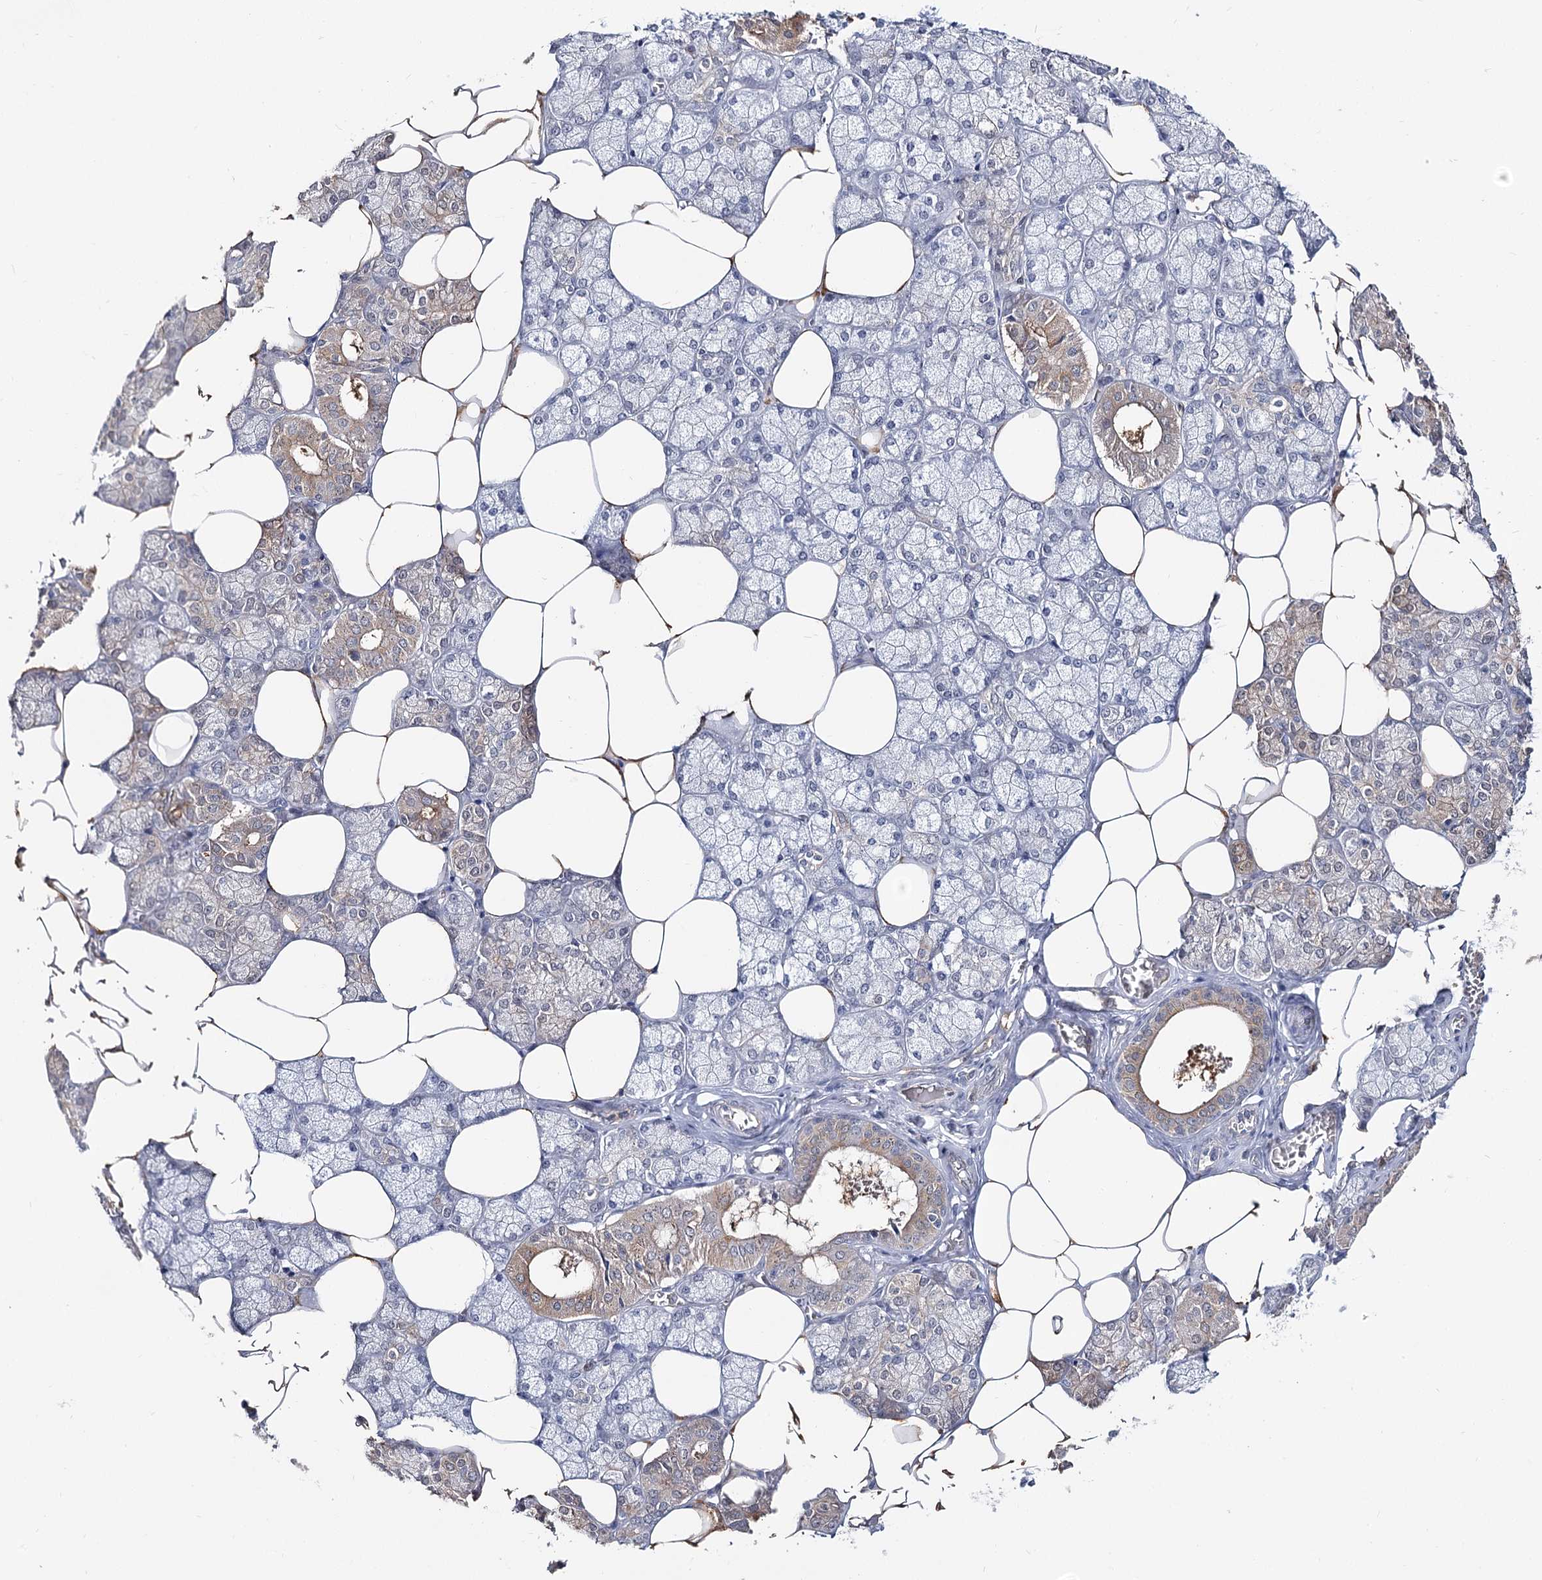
{"staining": {"intensity": "moderate", "quantity": "<25%", "location": "cytoplasmic/membranous"}, "tissue": "salivary gland", "cell_type": "Glandular cells", "image_type": "normal", "snomed": [{"axis": "morphology", "description": "Normal tissue, NOS"}, {"axis": "topography", "description": "Salivary gland"}], "caption": "A brown stain labels moderate cytoplasmic/membranous staining of a protein in glandular cells of unremarkable salivary gland. (Brightfield microscopy of DAB IHC at high magnification).", "gene": "UGP2", "patient": {"sex": "male", "age": 62}}